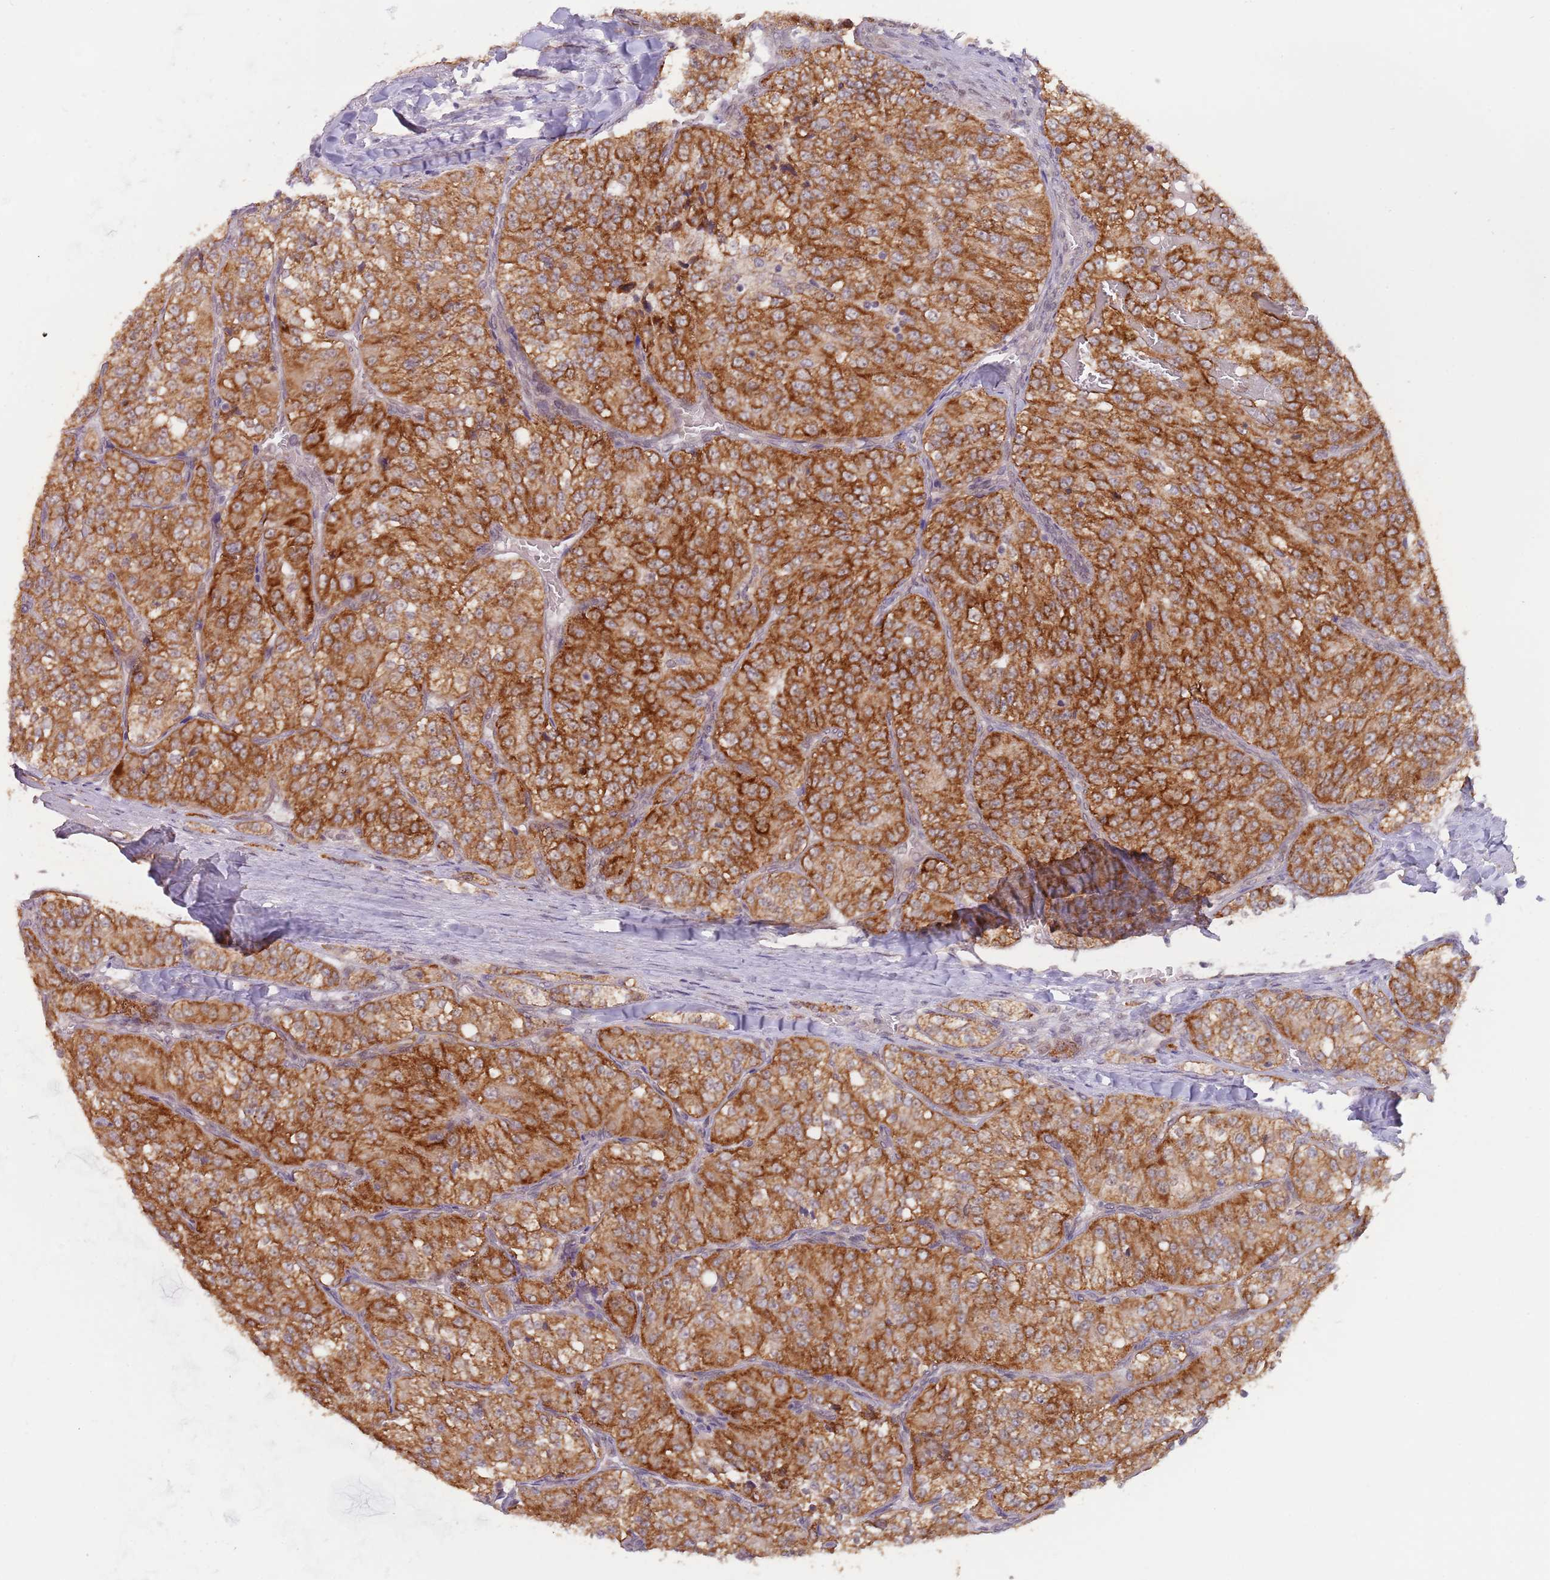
{"staining": {"intensity": "strong", "quantity": ">75%", "location": "cytoplasmic/membranous"}, "tissue": "renal cancer", "cell_type": "Tumor cells", "image_type": "cancer", "snomed": [{"axis": "morphology", "description": "Adenocarcinoma, NOS"}, {"axis": "topography", "description": "Kidney"}], "caption": "Immunohistochemistry (IHC) image of renal cancer (adenocarcinoma) stained for a protein (brown), which reveals high levels of strong cytoplasmic/membranous positivity in about >75% of tumor cells.", "gene": "UQCC3", "patient": {"sex": "female", "age": 63}}